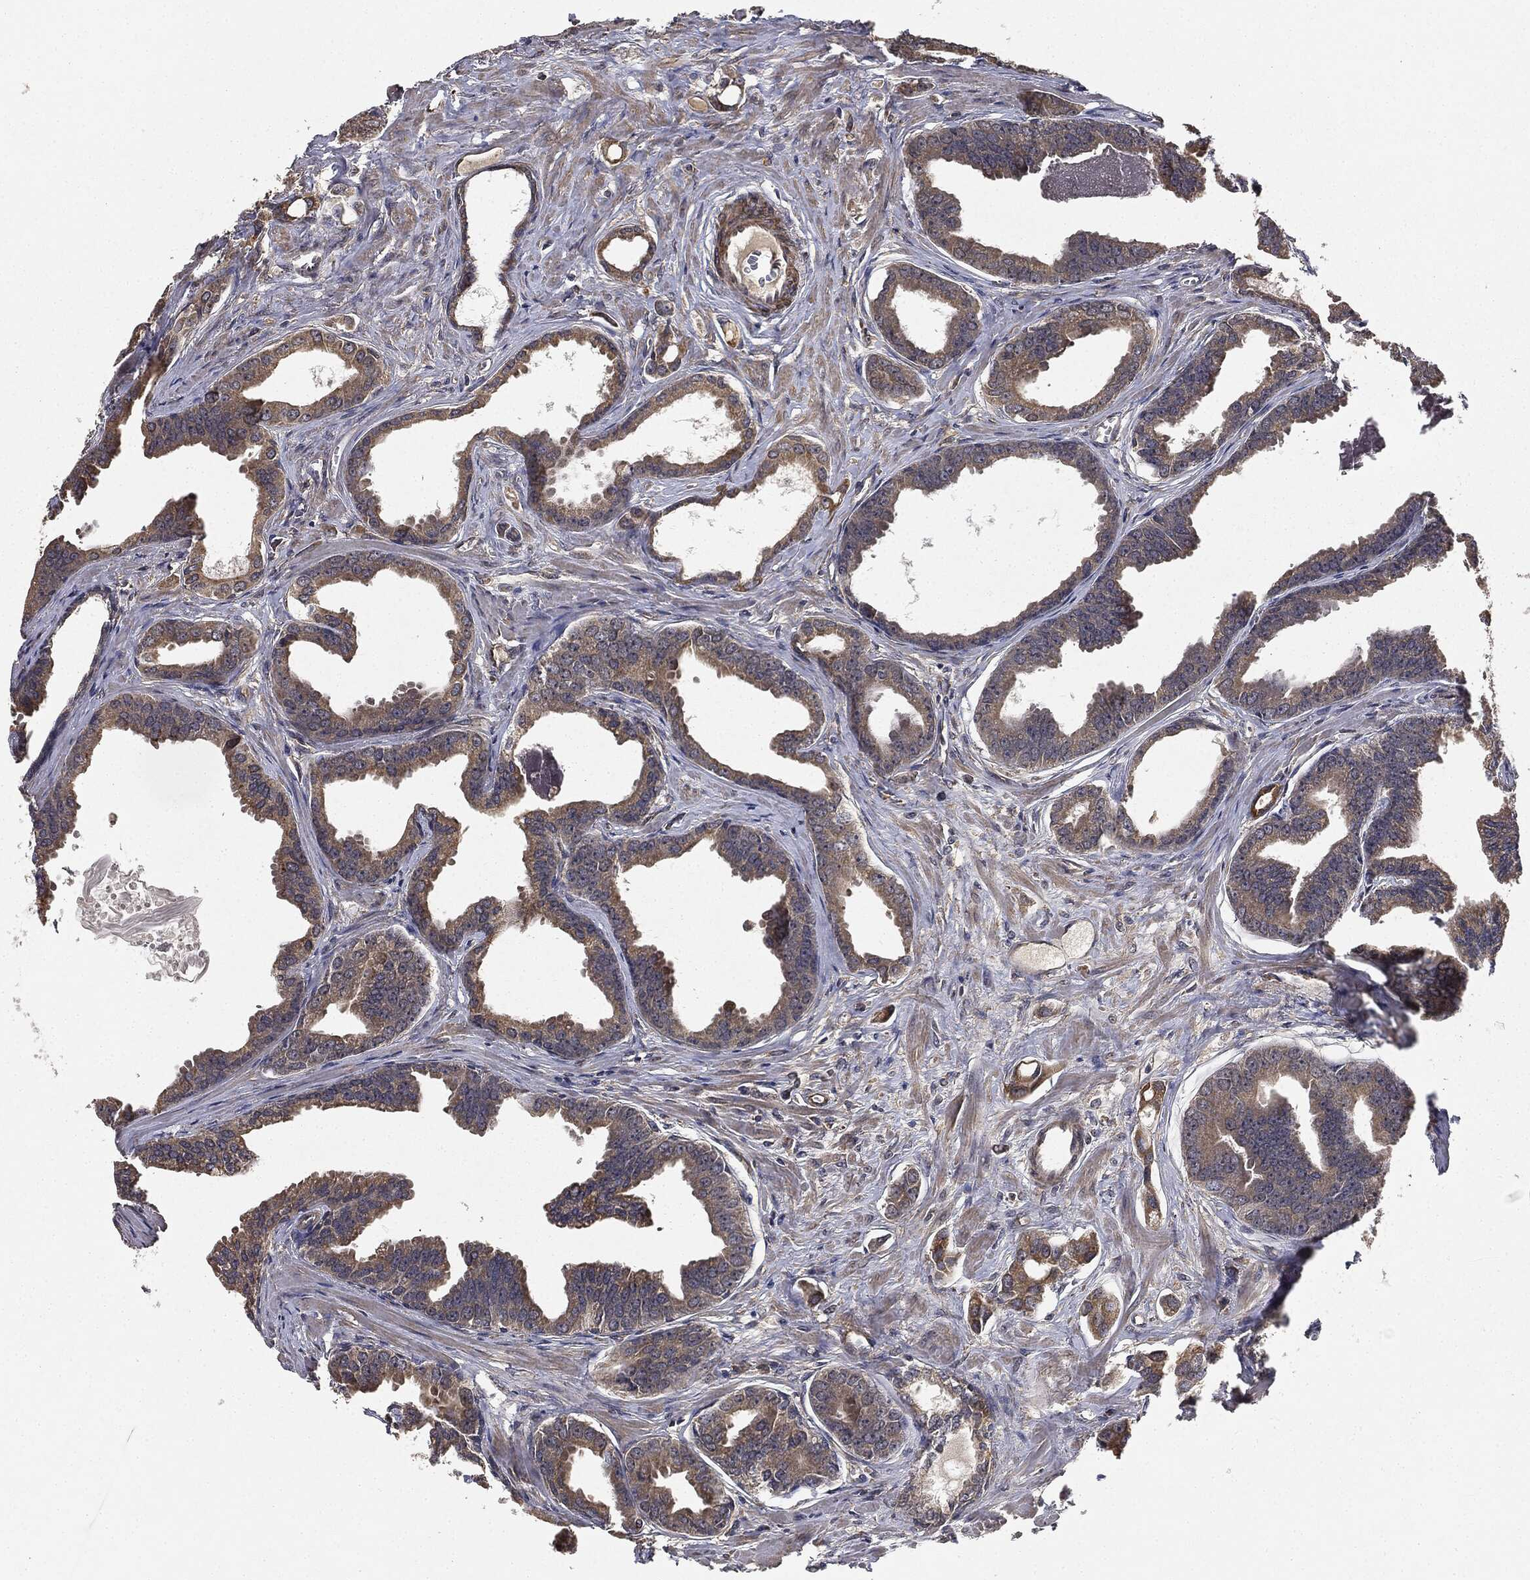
{"staining": {"intensity": "weak", "quantity": ">75%", "location": "cytoplasmic/membranous"}, "tissue": "prostate cancer", "cell_type": "Tumor cells", "image_type": "cancer", "snomed": [{"axis": "morphology", "description": "Adenocarcinoma, NOS"}, {"axis": "topography", "description": "Prostate"}], "caption": "Immunohistochemistry photomicrograph of human prostate cancer stained for a protein (brown), which reveals low levels of weak cytoplasmic/membranous staining in about >75% of tumor cells.", "gene": "MIER2", "patient": {"sex": "male", "age": 66}}